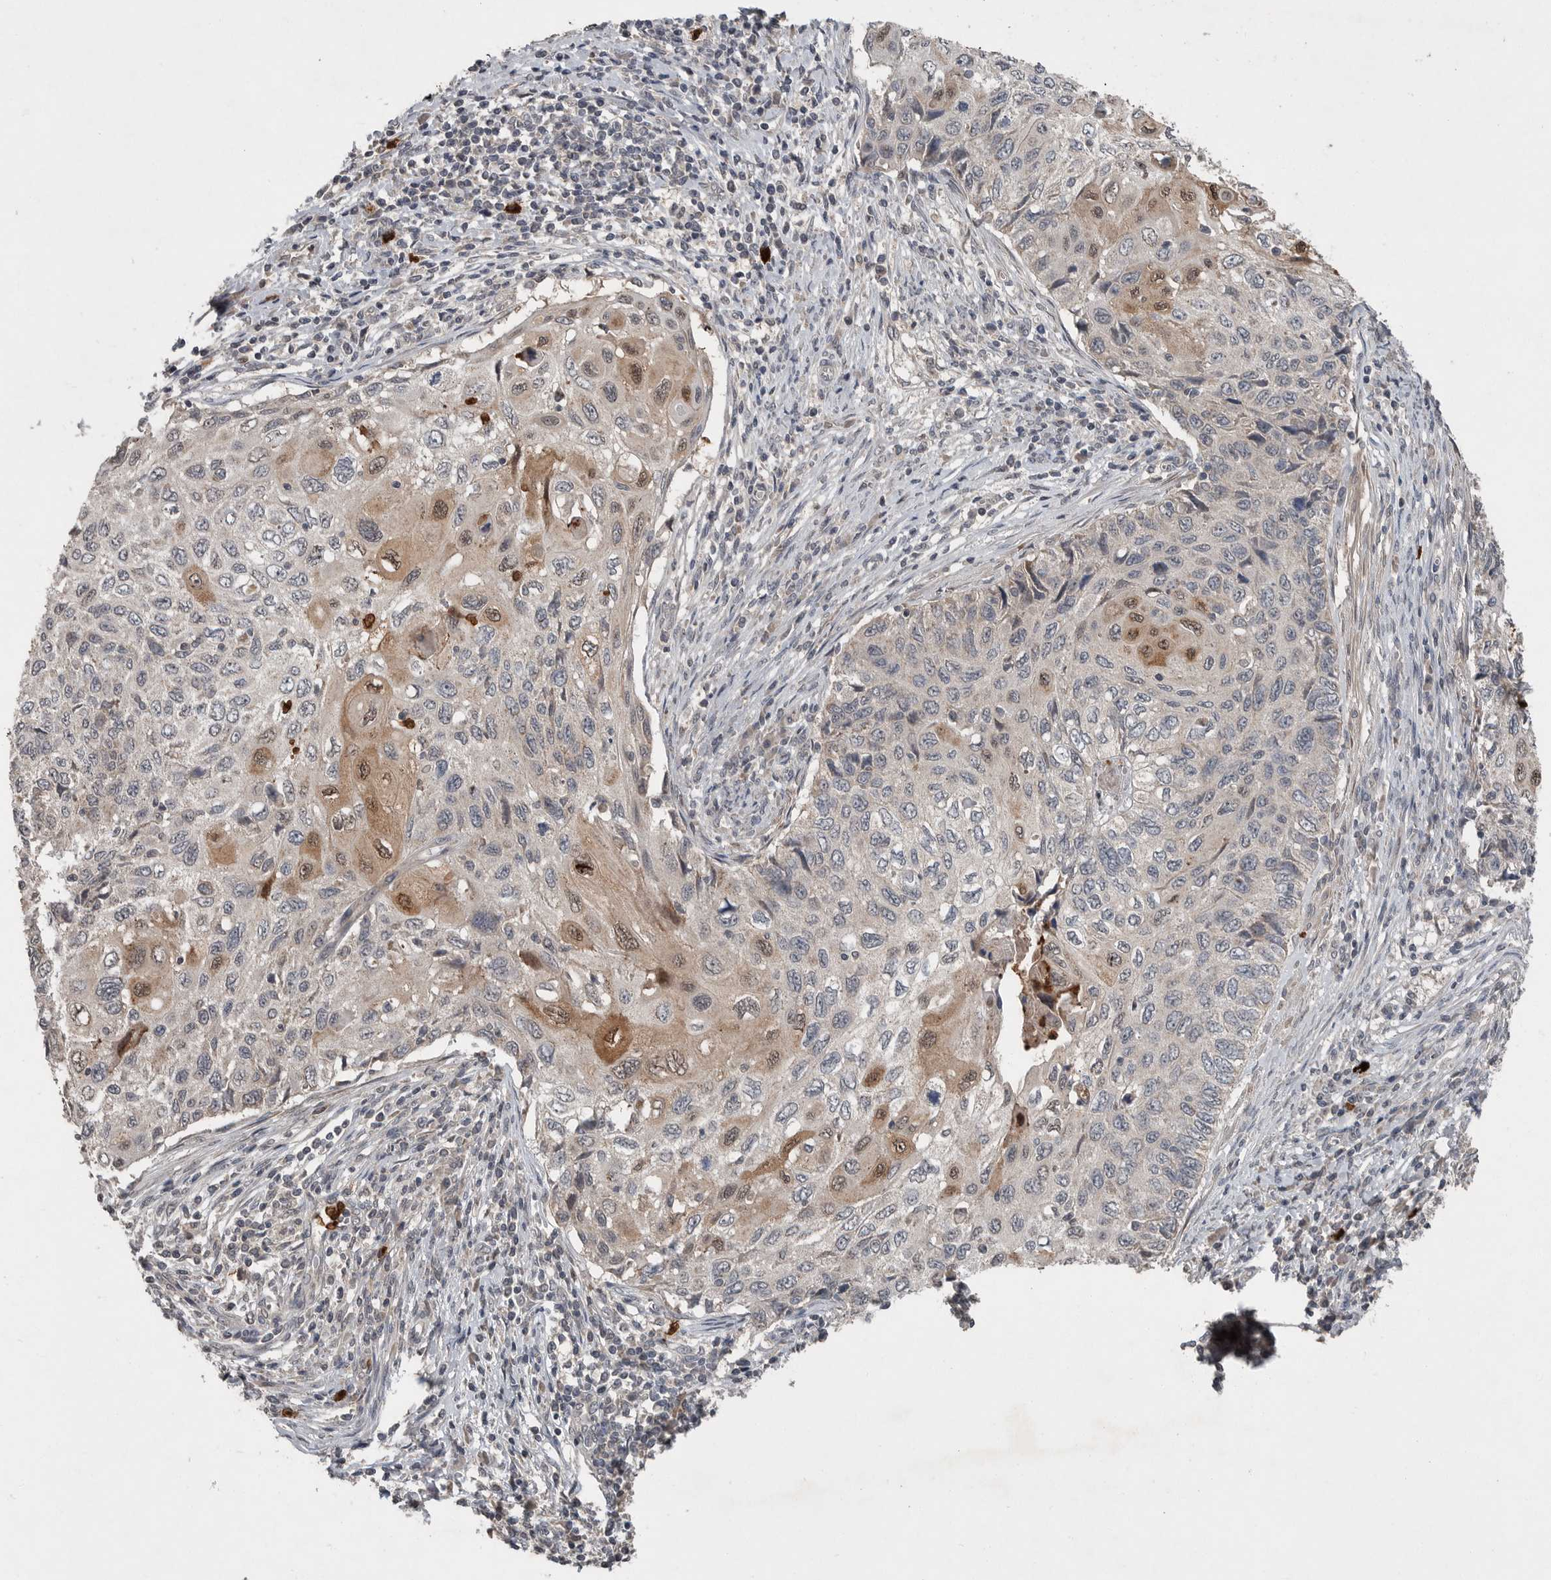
{"staining": {"intensity": "moderate", "quantity": "<25%", "location": "cytoplasmic/membranous,nuclear"}, "tissue": "cervical cancer", "cell_type": "Tumor cells", "image_type": "cancer", "snomed": [{"axis": "morphology", "description": "Squamous cell carcinoma, NOS"}, {"axis": "topography", "description": "Cervix"}], "caption": "Immunohistochemistry (IHC) micrograph of neoplastic tissue: human cervical squamous cell carcinoma stained using immunohistochemistry (IHC) demonstrates low levels of moderate protein expression localized specifically in the cytoplasmic/membranous and nuclear of tumor cells, appearing as a cytoplasmic/membranous and nuclear brown color.", "gene": "SCP2", "patient": {"sex": "female", "age": 70}}